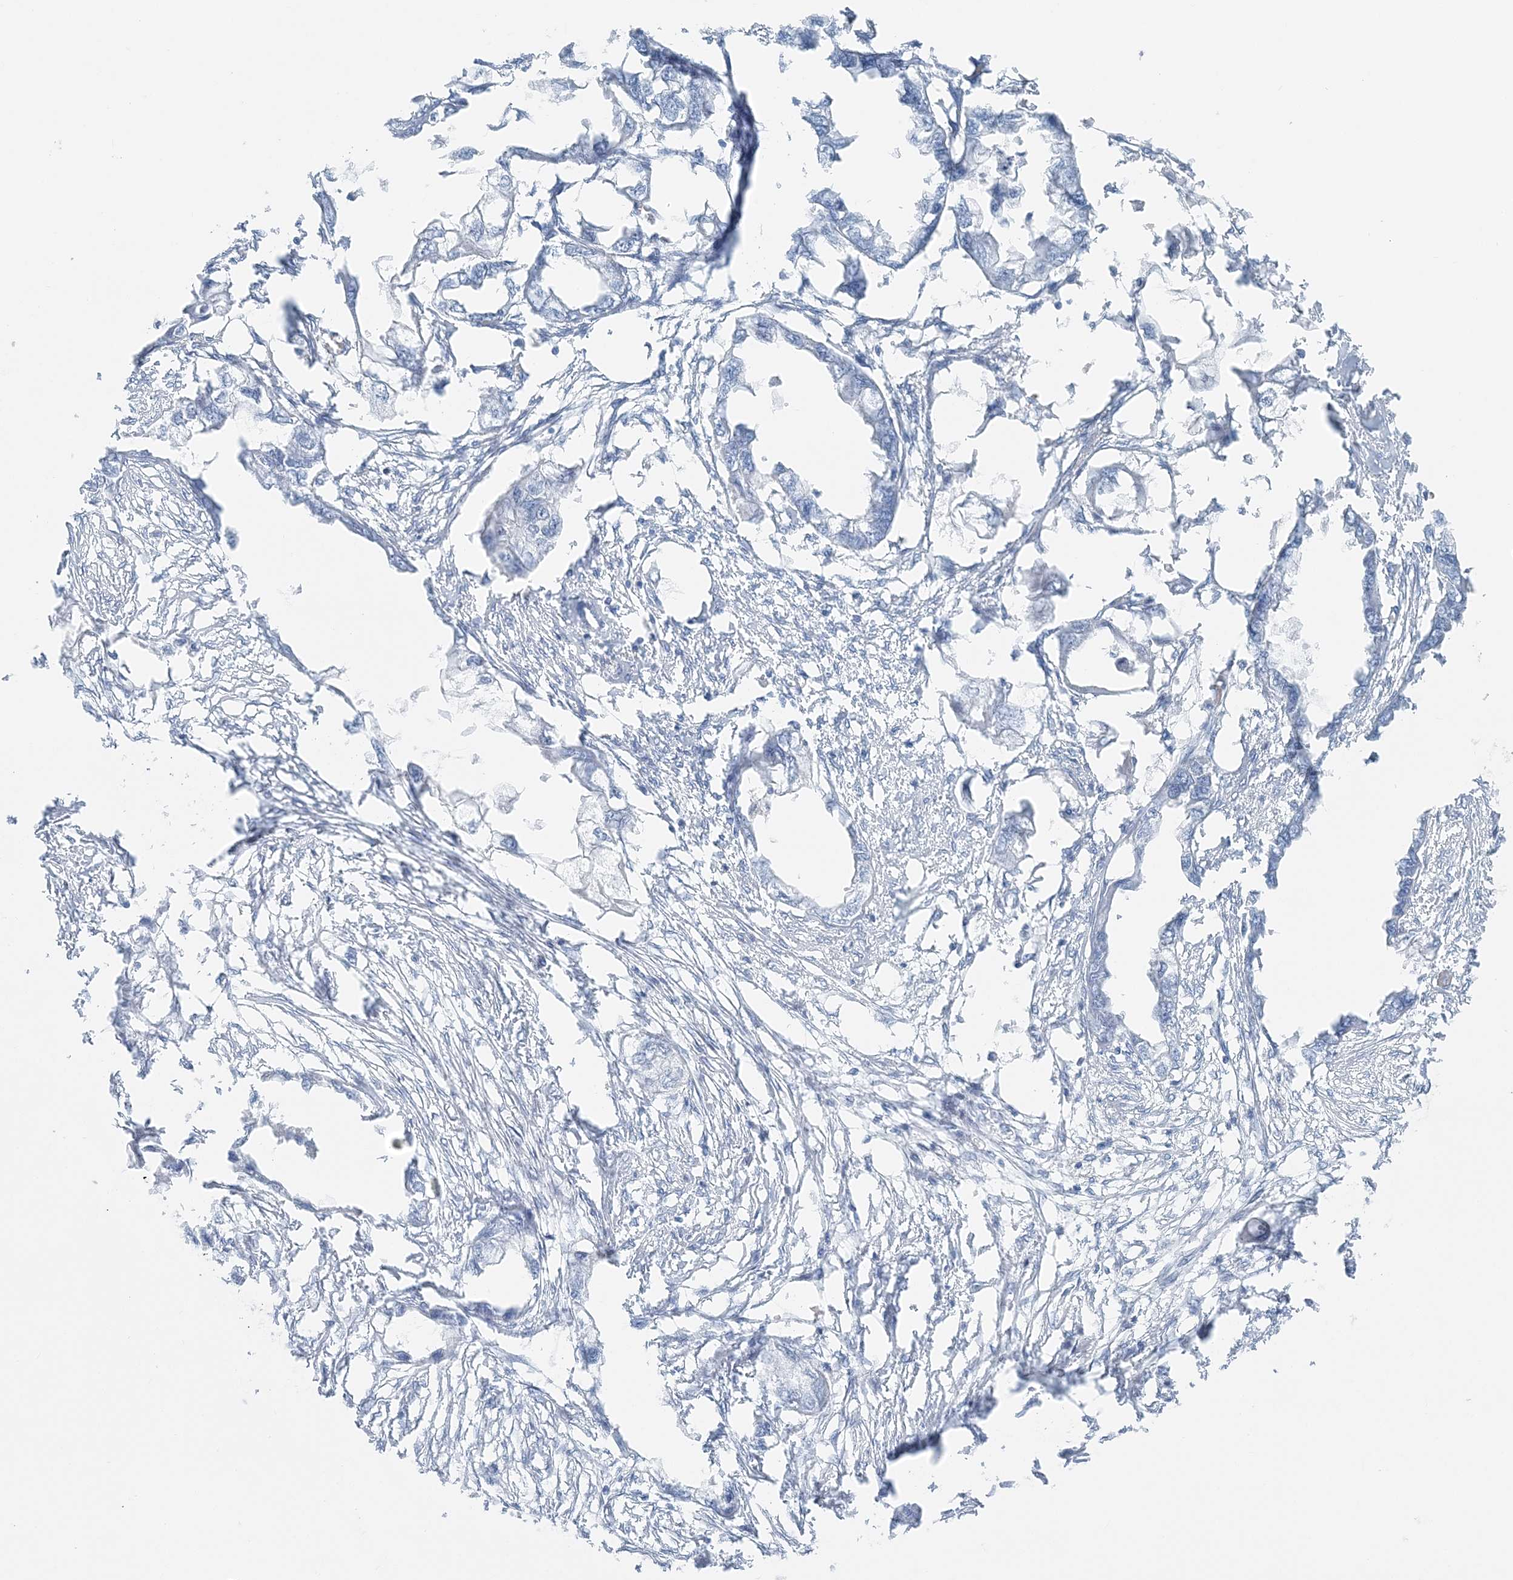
{"staining": {"intensity": "negative", "quantity": "none", "location": "none"}, "tissue": "endometrial cancer", "cell_type": "Tumor cells", "image_type": "cancer", "snomed": [{"axis": "morphology", "description": "Adenocarcinoma, NOS"}, {"axis": "morphology", "description": "Adenocarcinoma, metastatic, NOS"}, {"axis": "topography", "description": "Adipose tissue"}, {"axis": "topography", "description": "Endometrium"}], "caption": "Immunohistochemistry (IHC) image of neoplastic tissue: human adenocarcinoma (endometrial) stained with DAB (3,3'-diaminobenzidine) exhibits no significant protein positivity in tumor cells.", "gene": "ATP11A", "patient": {"sex": "female", "age": 67}}